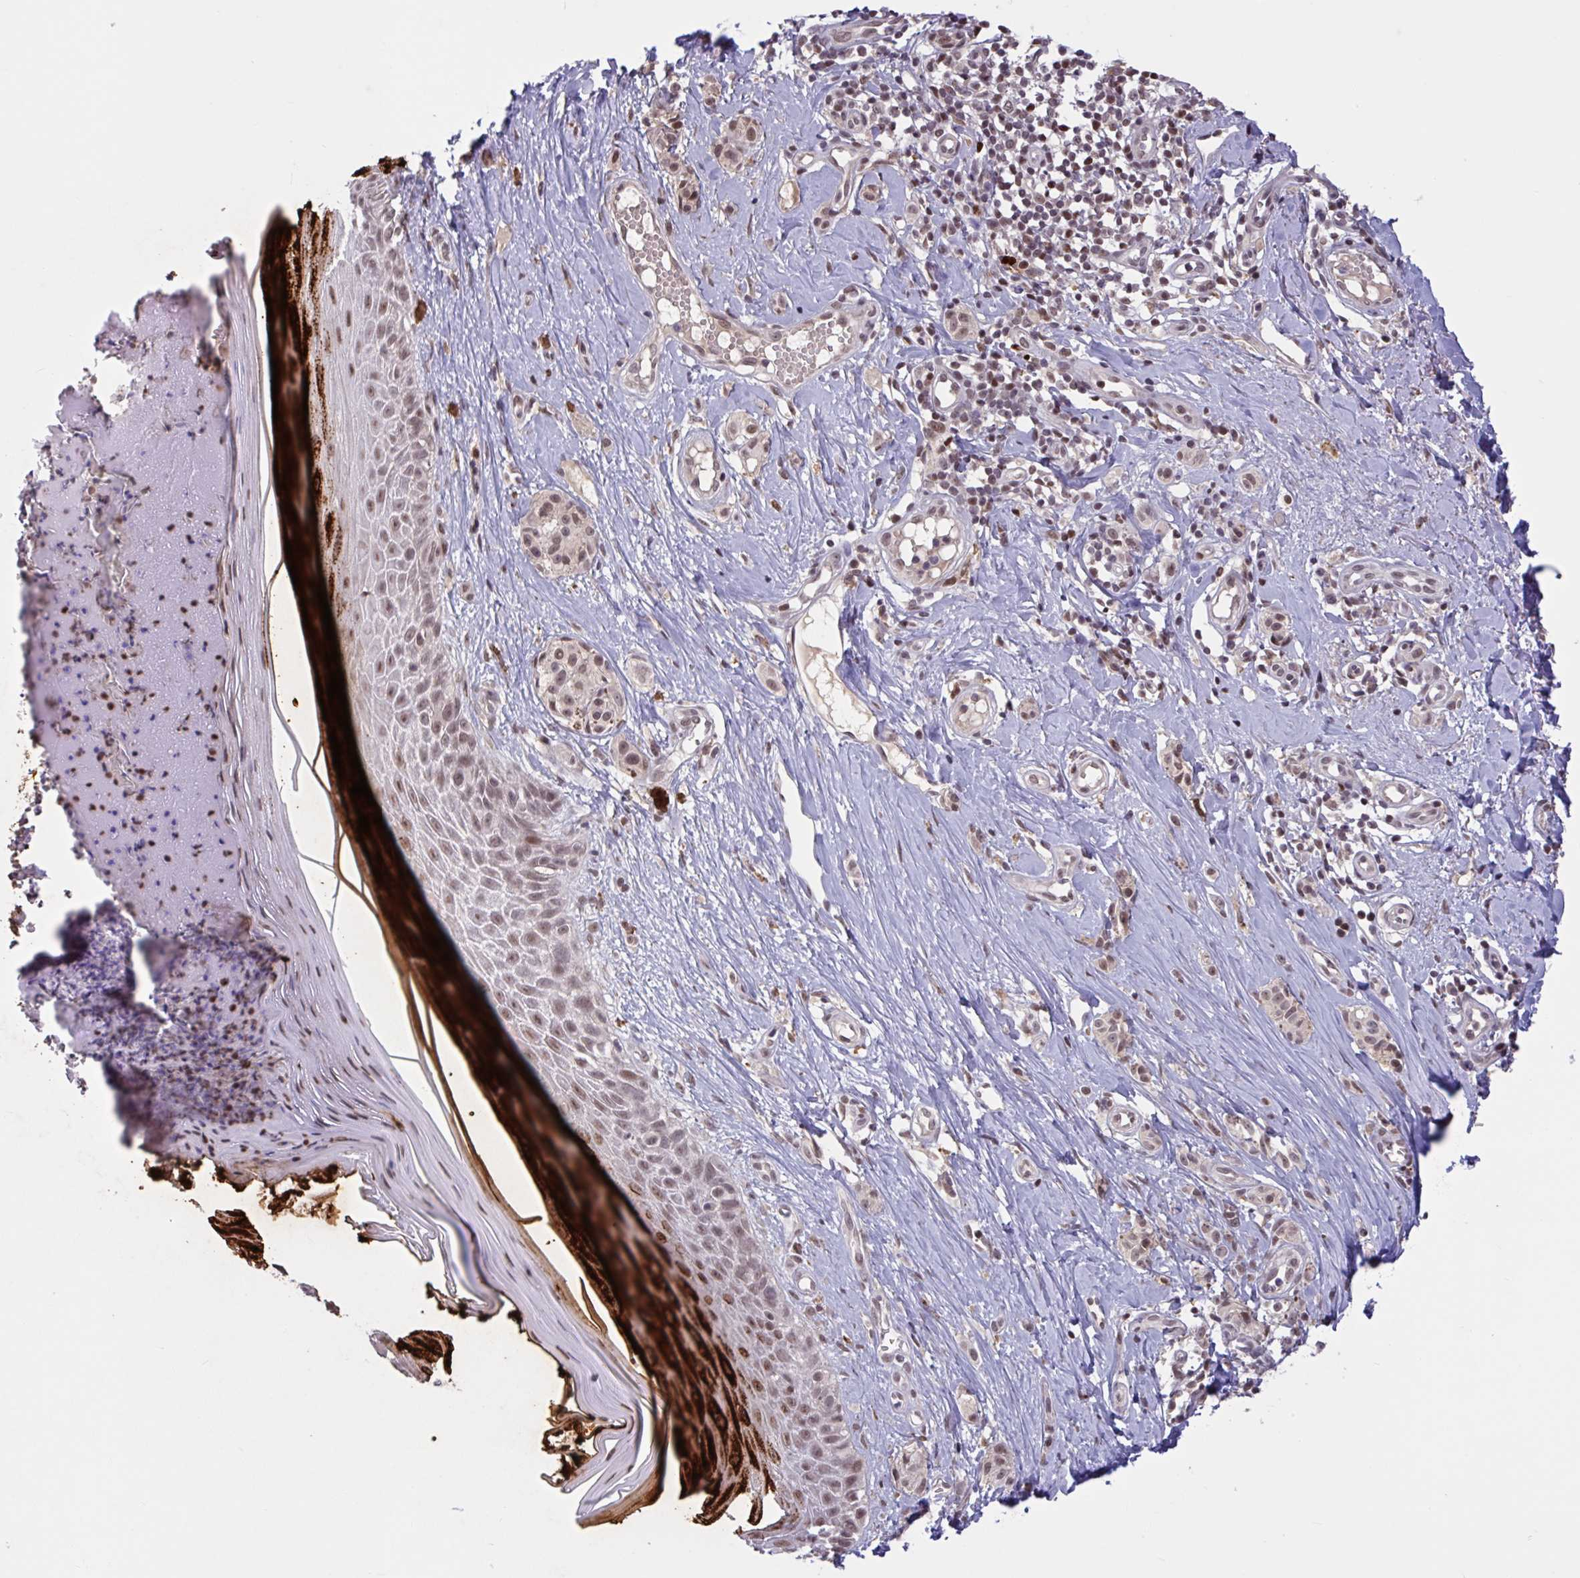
{"staining": {"intensity": "weak", "quantity": ">75%", "location": "nuclear"}, "tissue": "melanoma", "cell_type": "Tumor cells", "image_type": "cancer", "snomed": [{"axis": "morphology", "description": "Malignant melanoma, NOS"}, {"axis": "topography", "description": "Skin"}], "caption": "IHC image of human malignant melanoma stained for a protein (brown), which shows low levels of weak nuclear positivity in approximately >75% of tumor cells.", "gene": "ZNF414", "patient": {"sex": "male", "age": 74}}